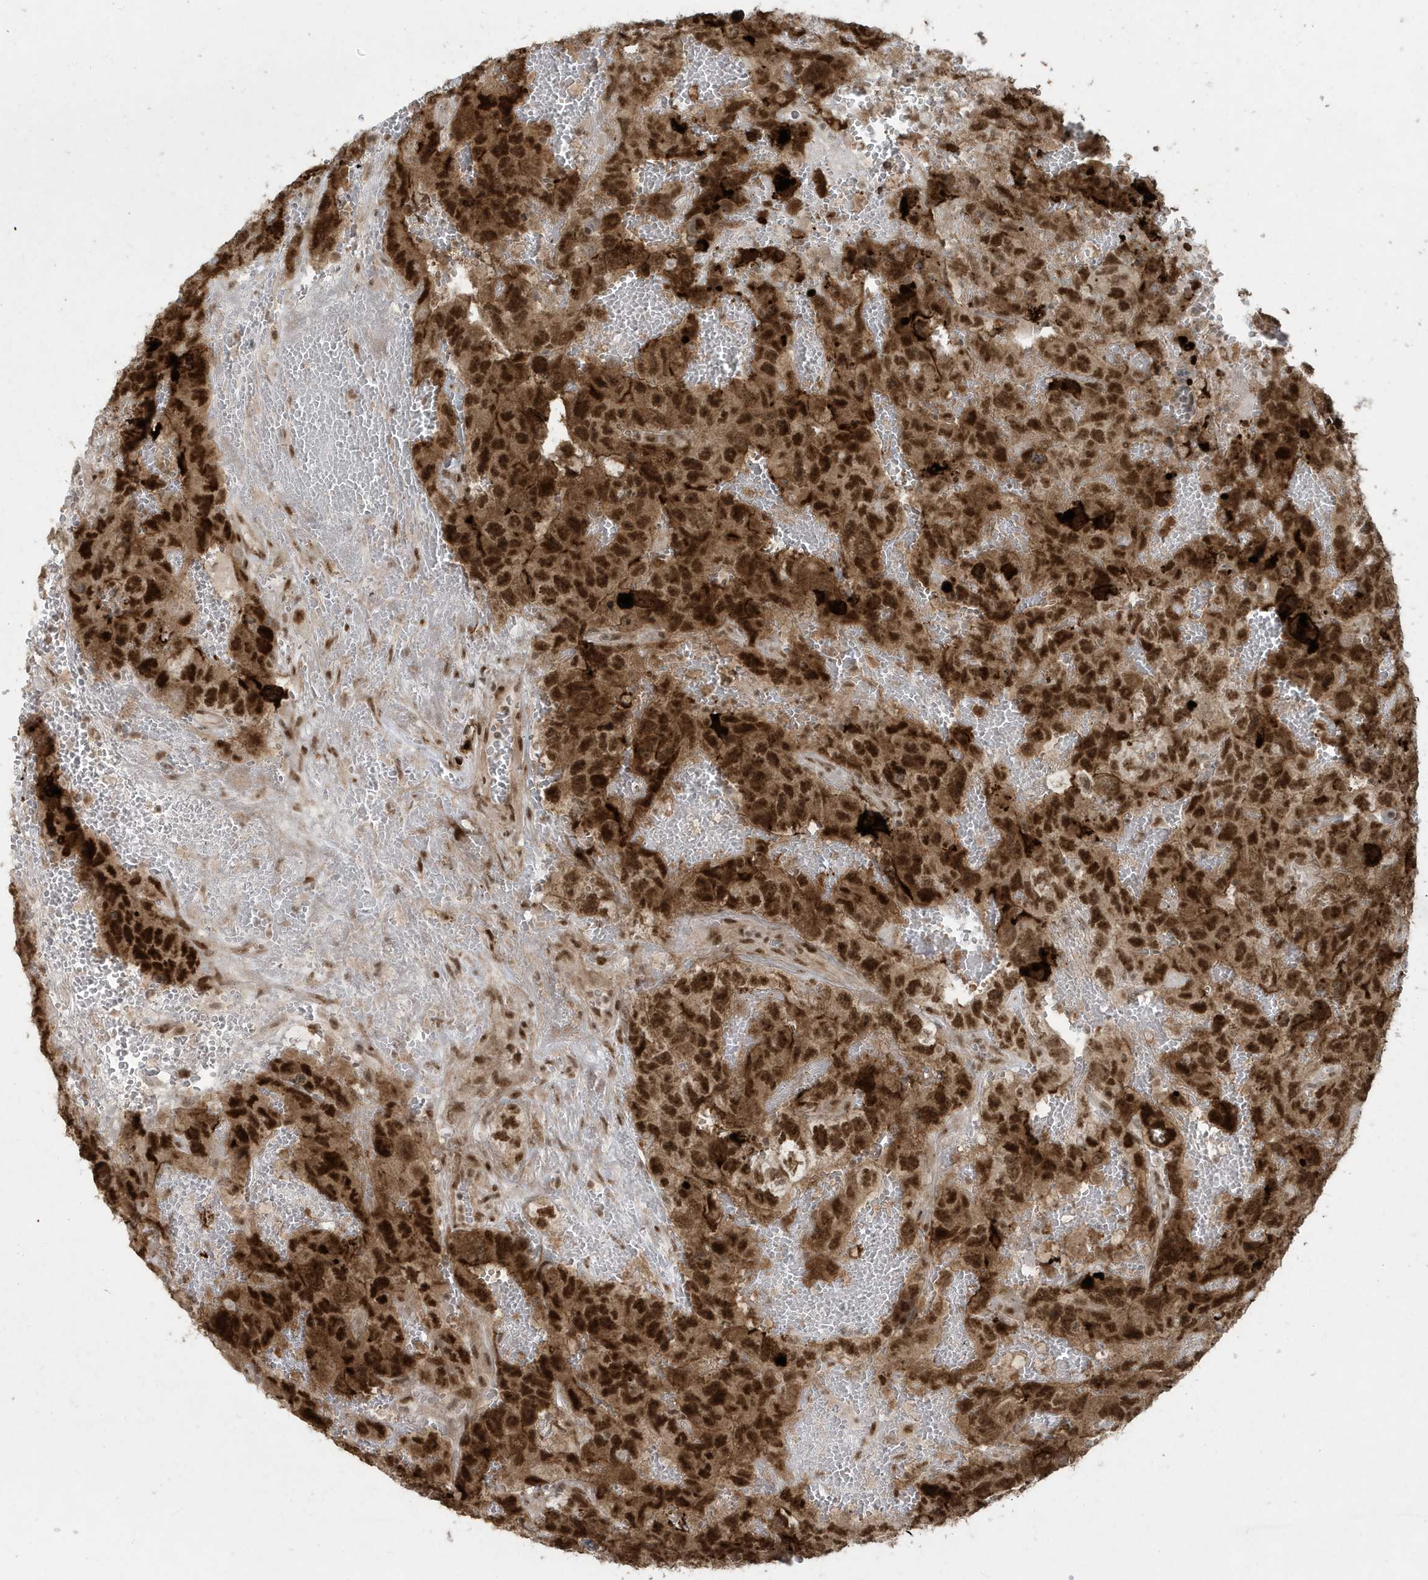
{"staining": {"intensity": "strong", "quantity": ">75%", "location": "cytoplasmic/membranous,nuclear"}, "tissue": "testis cancer", "cell_type": "Tumor cells", "image_type": "cancer", "snomed": [{"axis": "morphology", "description": "Carcinoma, Embryonal, NOS"}, {"axis": "topography", "description": "Testis"}], "caption": "High-power microscopy captured an immunohistochemistry histopathology image of testis cancer (embryonal carcinoma), revealing strong cytoplasmic/membranous and nuclear positivity in about >75% of tumor cells.", "gene": "C1orf52", "patient": {"sex": "male", "age": 45}}